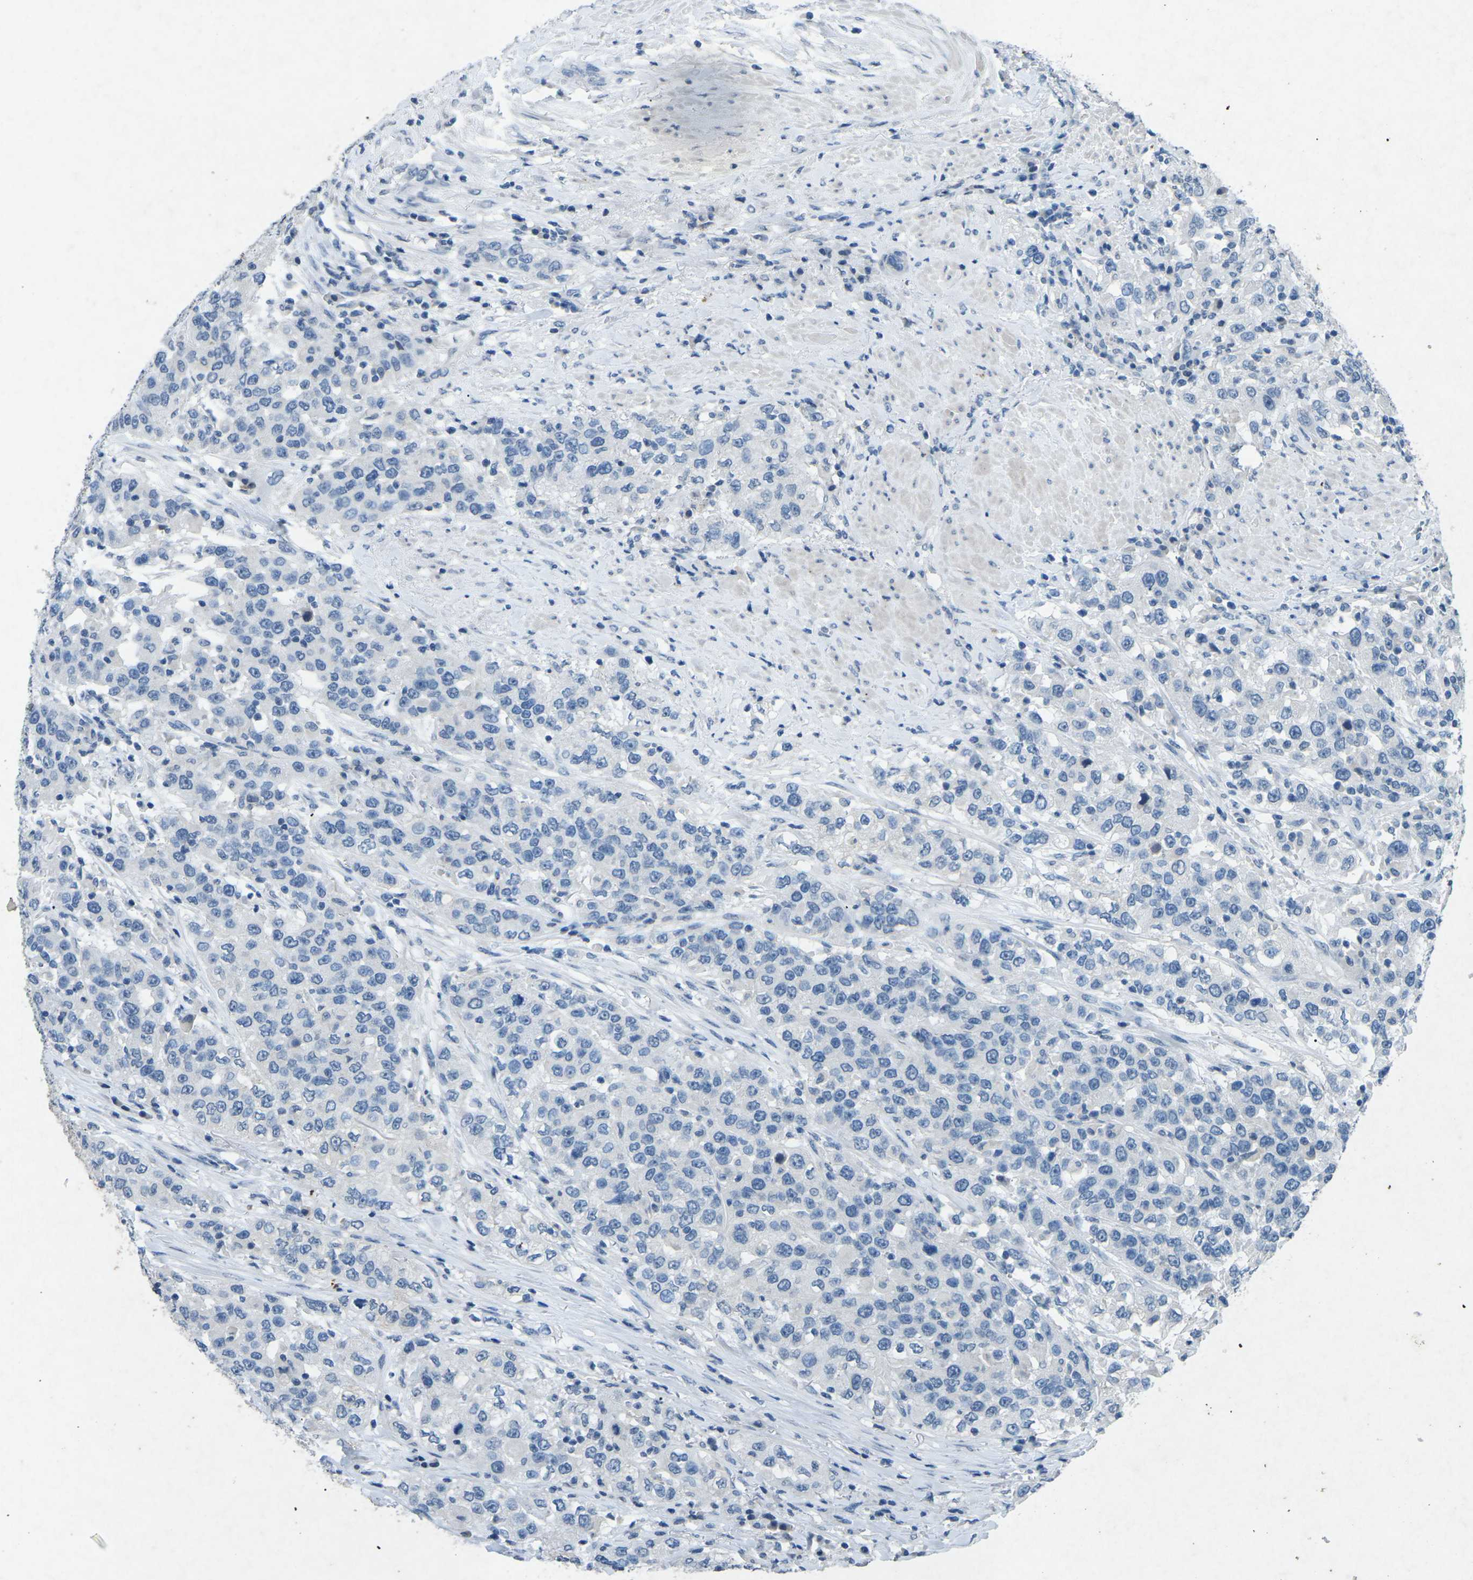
{"staining": {"intensity": "negative", "quantity": "none", "location": "none"}, "tissue": "urothelial cancer", "cell_type": "Tumor cells", "image_type": "cancer", "snomed": [{"axis": "morphology", "description": "Urothelial carcinoma, High grade"}, {"axis": "topography", "description": "Urinary bladder"}], "caption": "Photomicrograph shows no protein expression in tumor cells of high-grade urothelial carcinoma tissue.", "gene": "A1BG", "patient": {"sex": "female", "age": 80}}